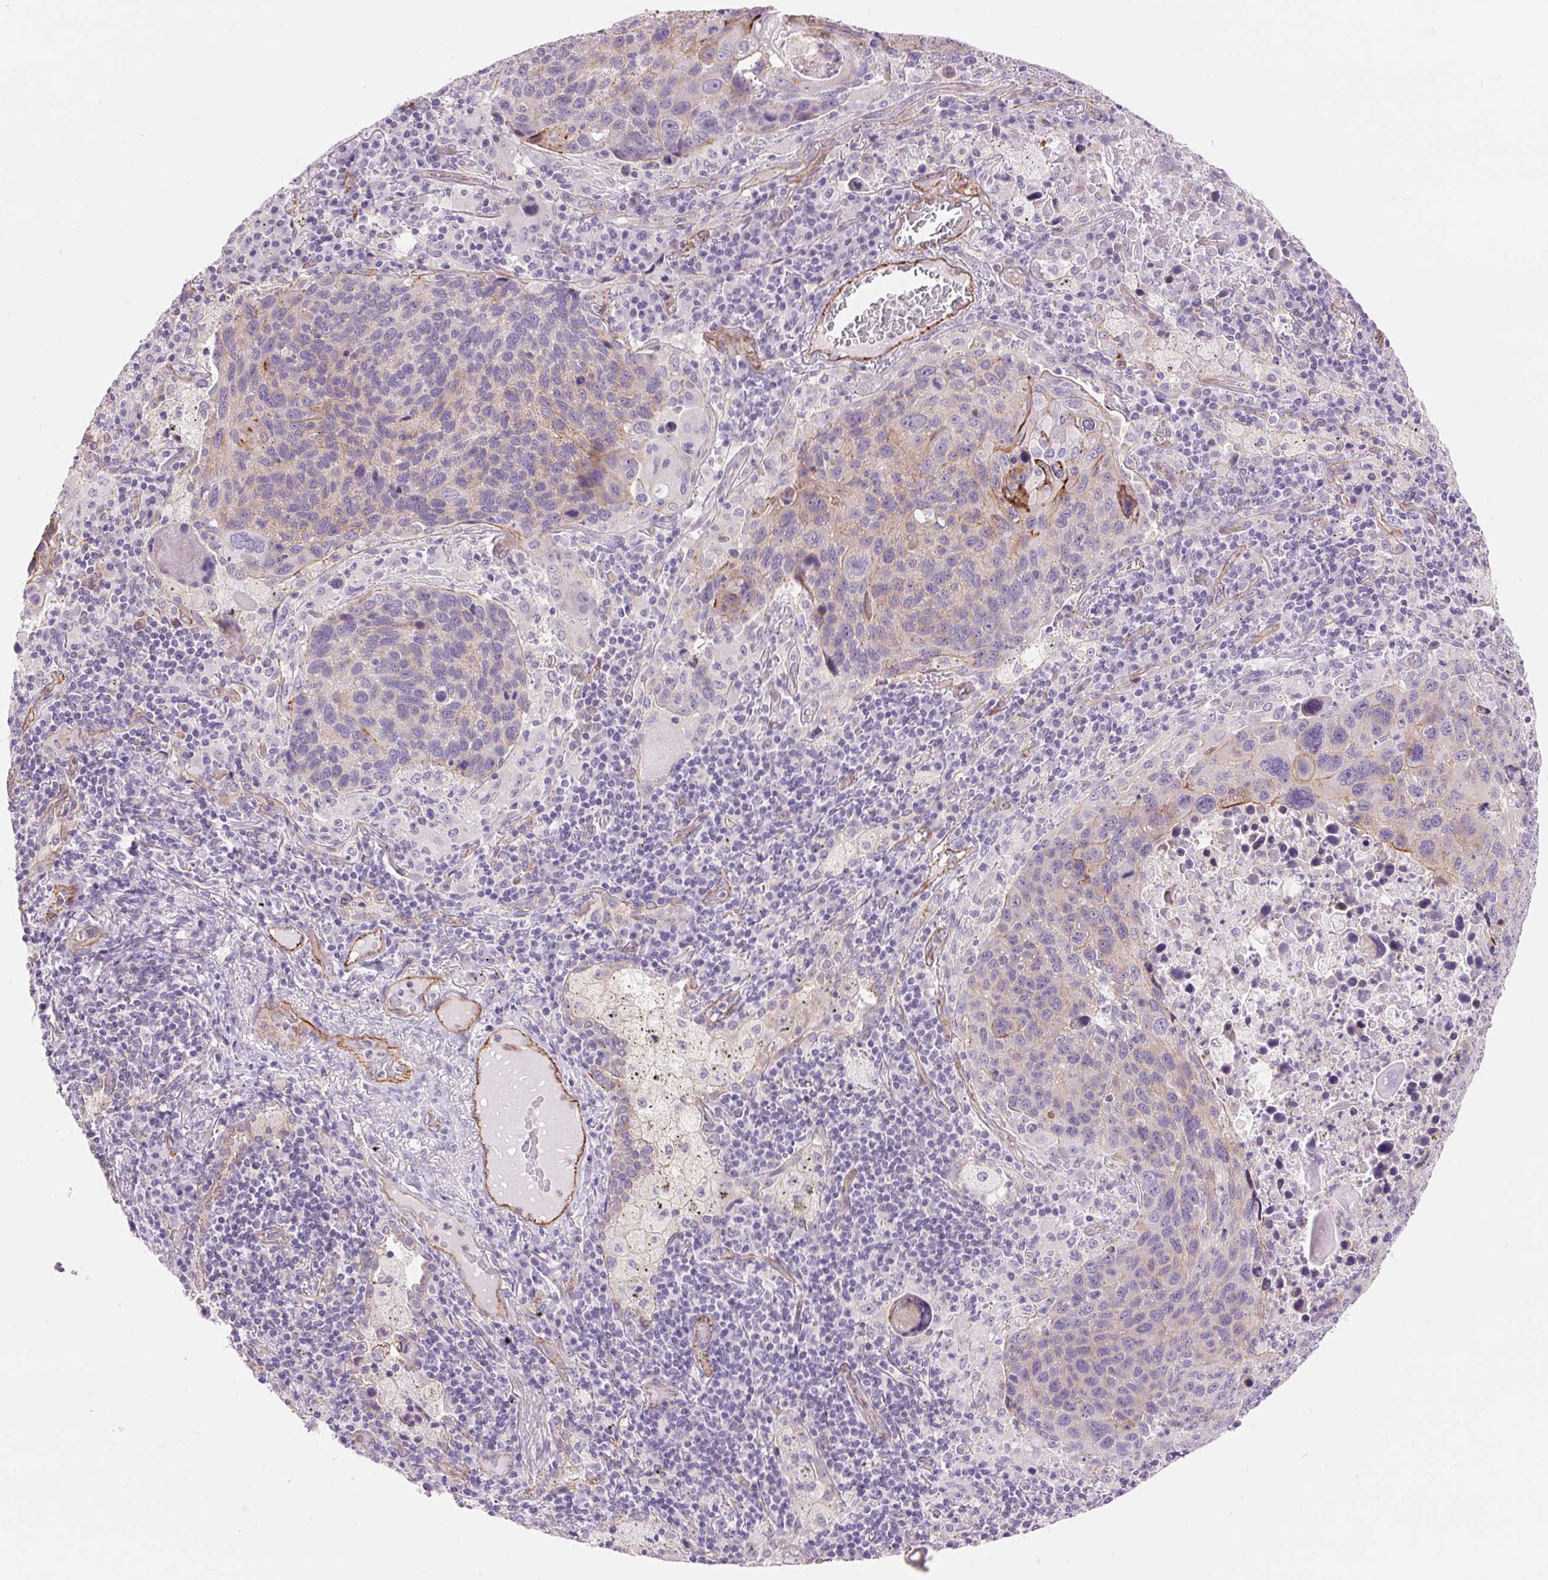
{"staining": {"intensity": "negative", "quantity": "none", "location": "none"}, "tissue": "lung cancer", "cell_type": "Tumor cells", "image_type": "cancer", "snomed": [{"axis": "morphology", "description": "Squamous cell carcinoma, NOS"}, {"axis": "topography", "description": "Lung"}], "caption": "Histopathology image shows no significant protein expression in tumor cells of lung cancer (squamous cell carcinoma).", "gene": "DIXDC1", "patient": {"sex": "male", "age": 68}}